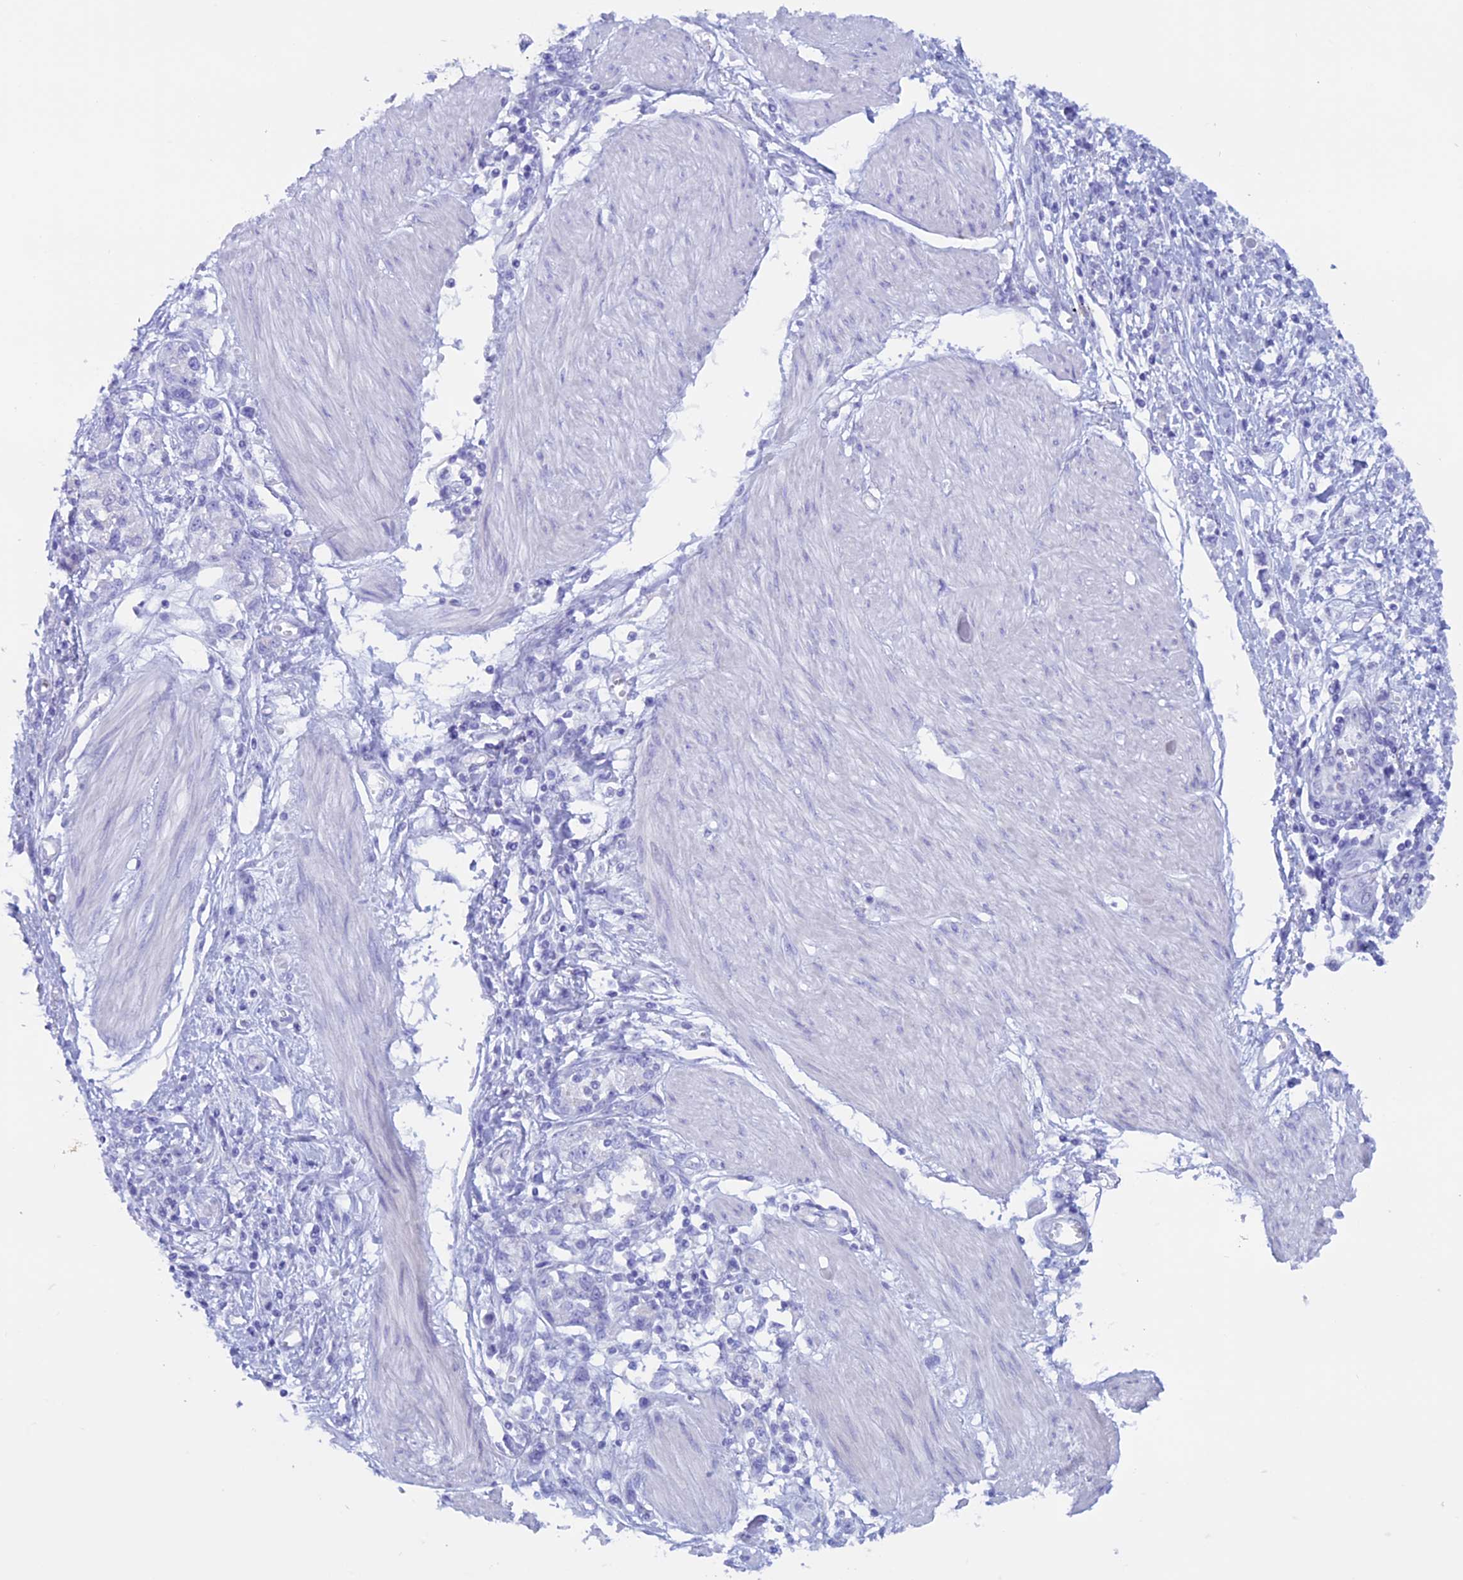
{"staining": {"intensity": "negative", "quantity": "none", "location": "none"}, "tissue": "stomach cancer", "cell_type": "Tumor cells", "image_type": "cancer", "snomed": [{"axis": "morphology", "description": "Adenocarcinoma, NOS"}, {"axis": "topography", "description": "Stomach"}], "caption": "A histopathology image of human stomach cancer (adenocarcinoma) is negative for staining in tumor cells.", "gene": "RP1", "patient": {"sex": "female", "age": 76}}